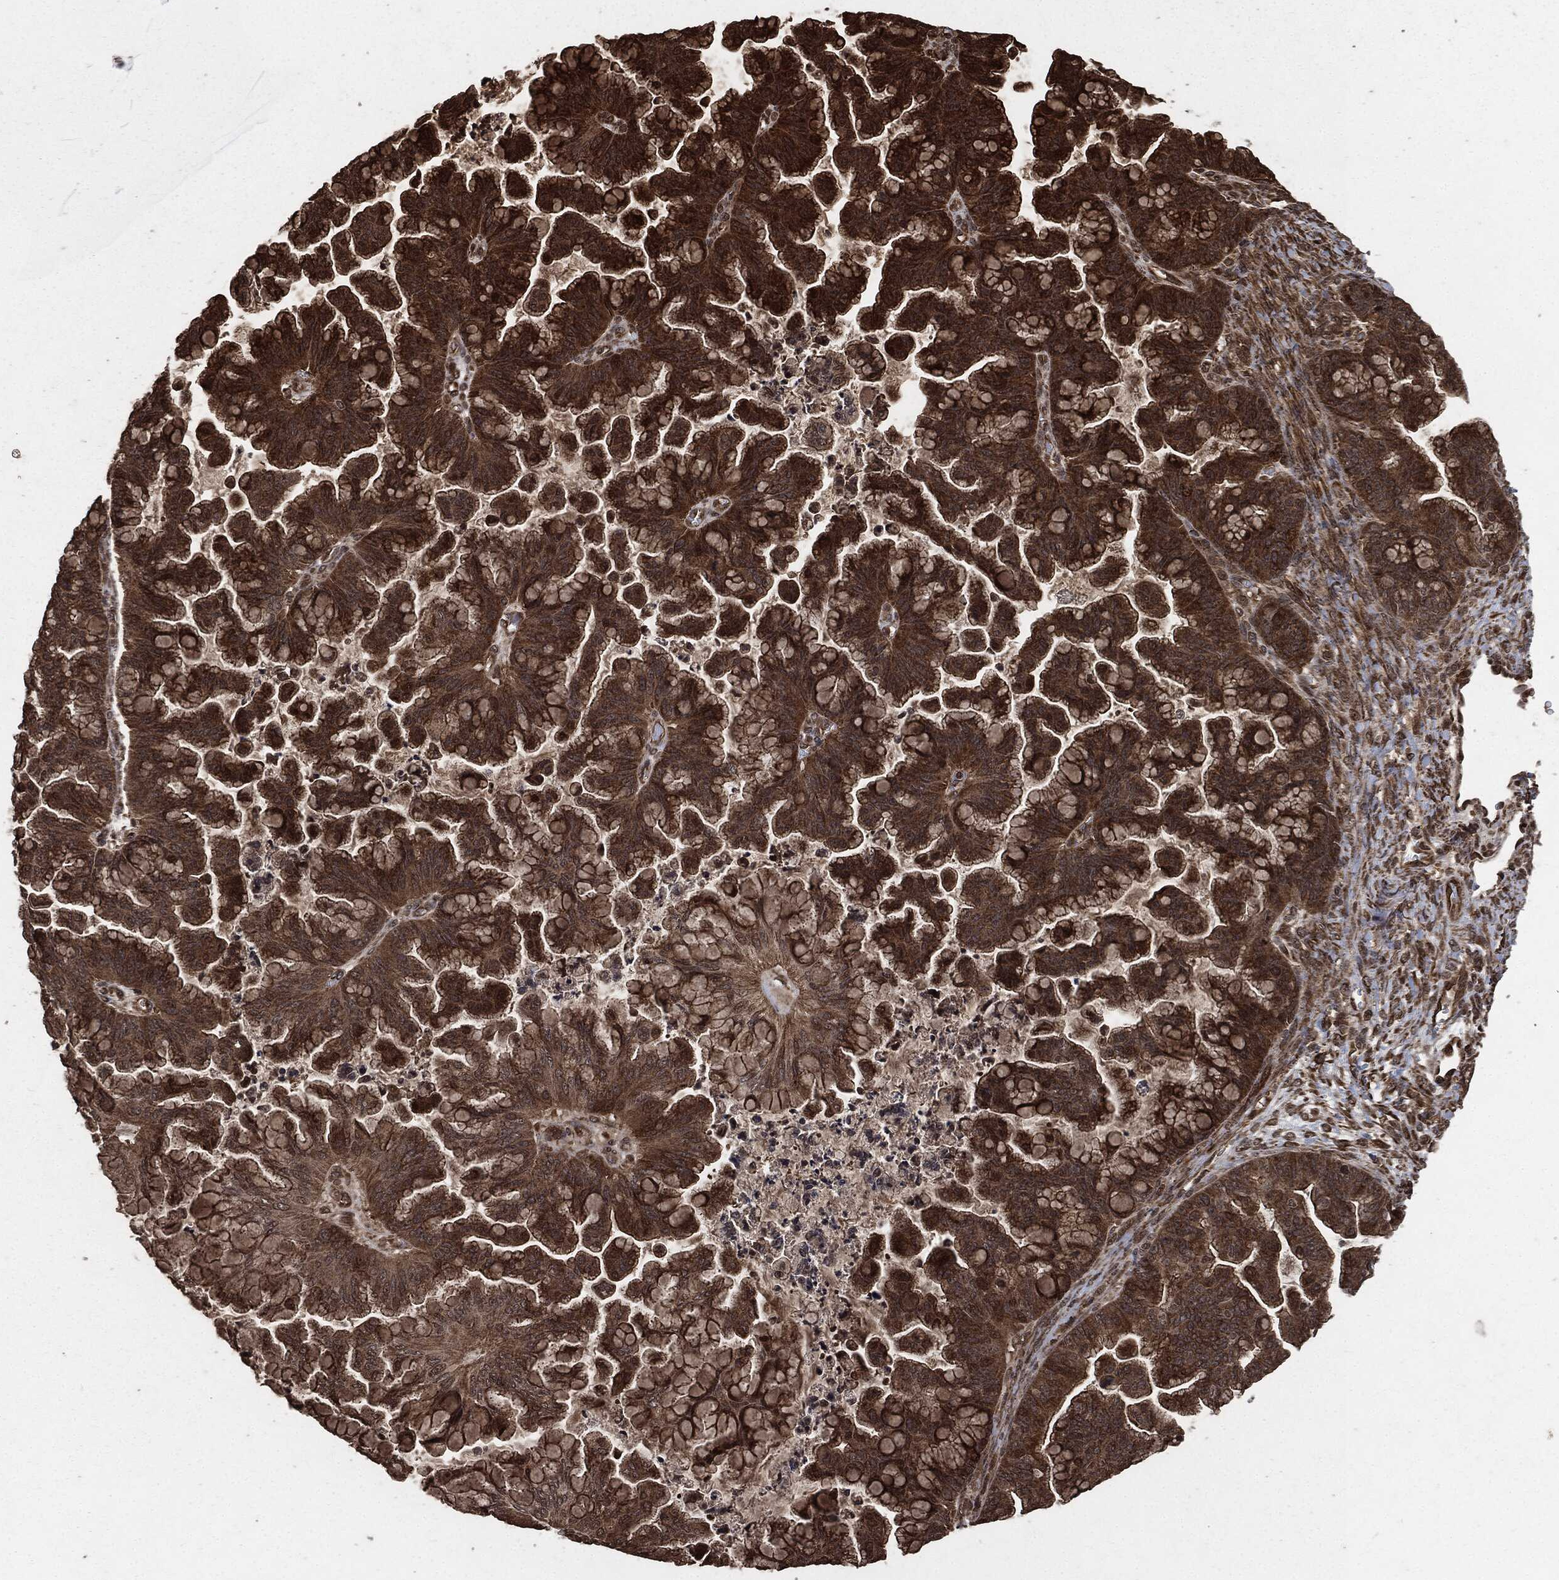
{"staining": {"intensity": "strong", "quantity": ">75%", "location": "cytoplasmic/membranous"}, "tissue": "ovarian cancer", "cell_type": "Tumor cells", "image_type": "cancer", "snomed": [{"axis": "morphology", "description": "Cystadenocarcinoma, mucinous, NOS"}, {"axis": "topography", "description": "Ovary"}], "caption": "Mucinous cystadenocarcinoma (ovarian) tissue demonstrates strong cytoplasmic/membranous positivity in about >75% of tumor cells, visualized by immunohistochemistry.", "gene": "EGFR", "patient": {"sex": "female", "age": 67}}